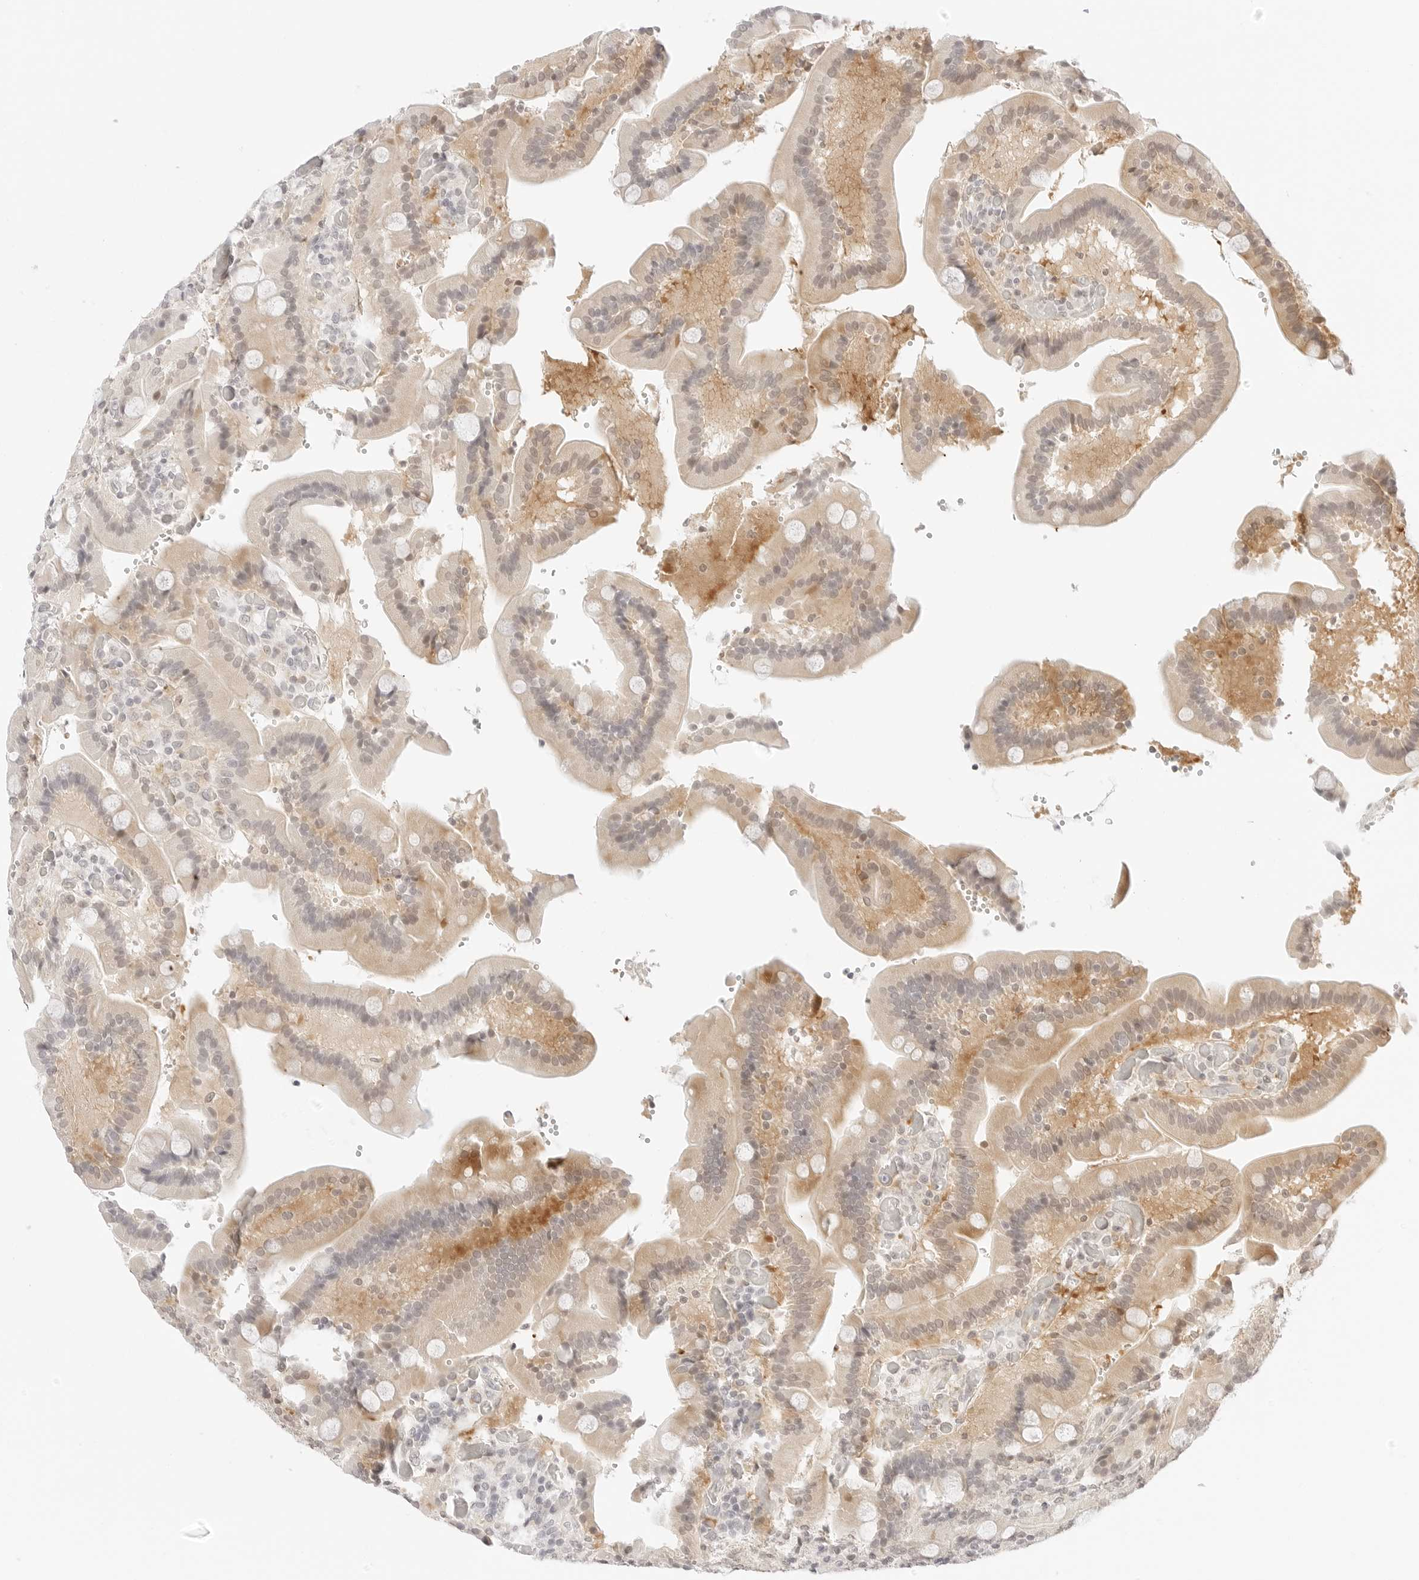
{"staining": {"intensity": "moderate", "quantity": "<25%", "location": "cytoplasmic/membranous,nuclear"}, "tissue": "duodenum", "cell_type": "Glandular cells", "image_type": "normal", "snomed": [{"axis": "morphology", "description": "Normal tissue, NOS"}, {"axis": "topography", "description": "Duodenum"}], "caption": "Moderate cytoplasmic/membranous,nuclear protein staining is appreciated in about <25% of glandular cells in duodenum. The staining was performed using DAB (3,3'-diaminobenzidine) to visualize the protein expression in brown, while the nuclei were stained in blue with hematoxylin (Magnification: 20x).", "gene": "XKR4", "patient": {"sex": "female", "age": 62}}